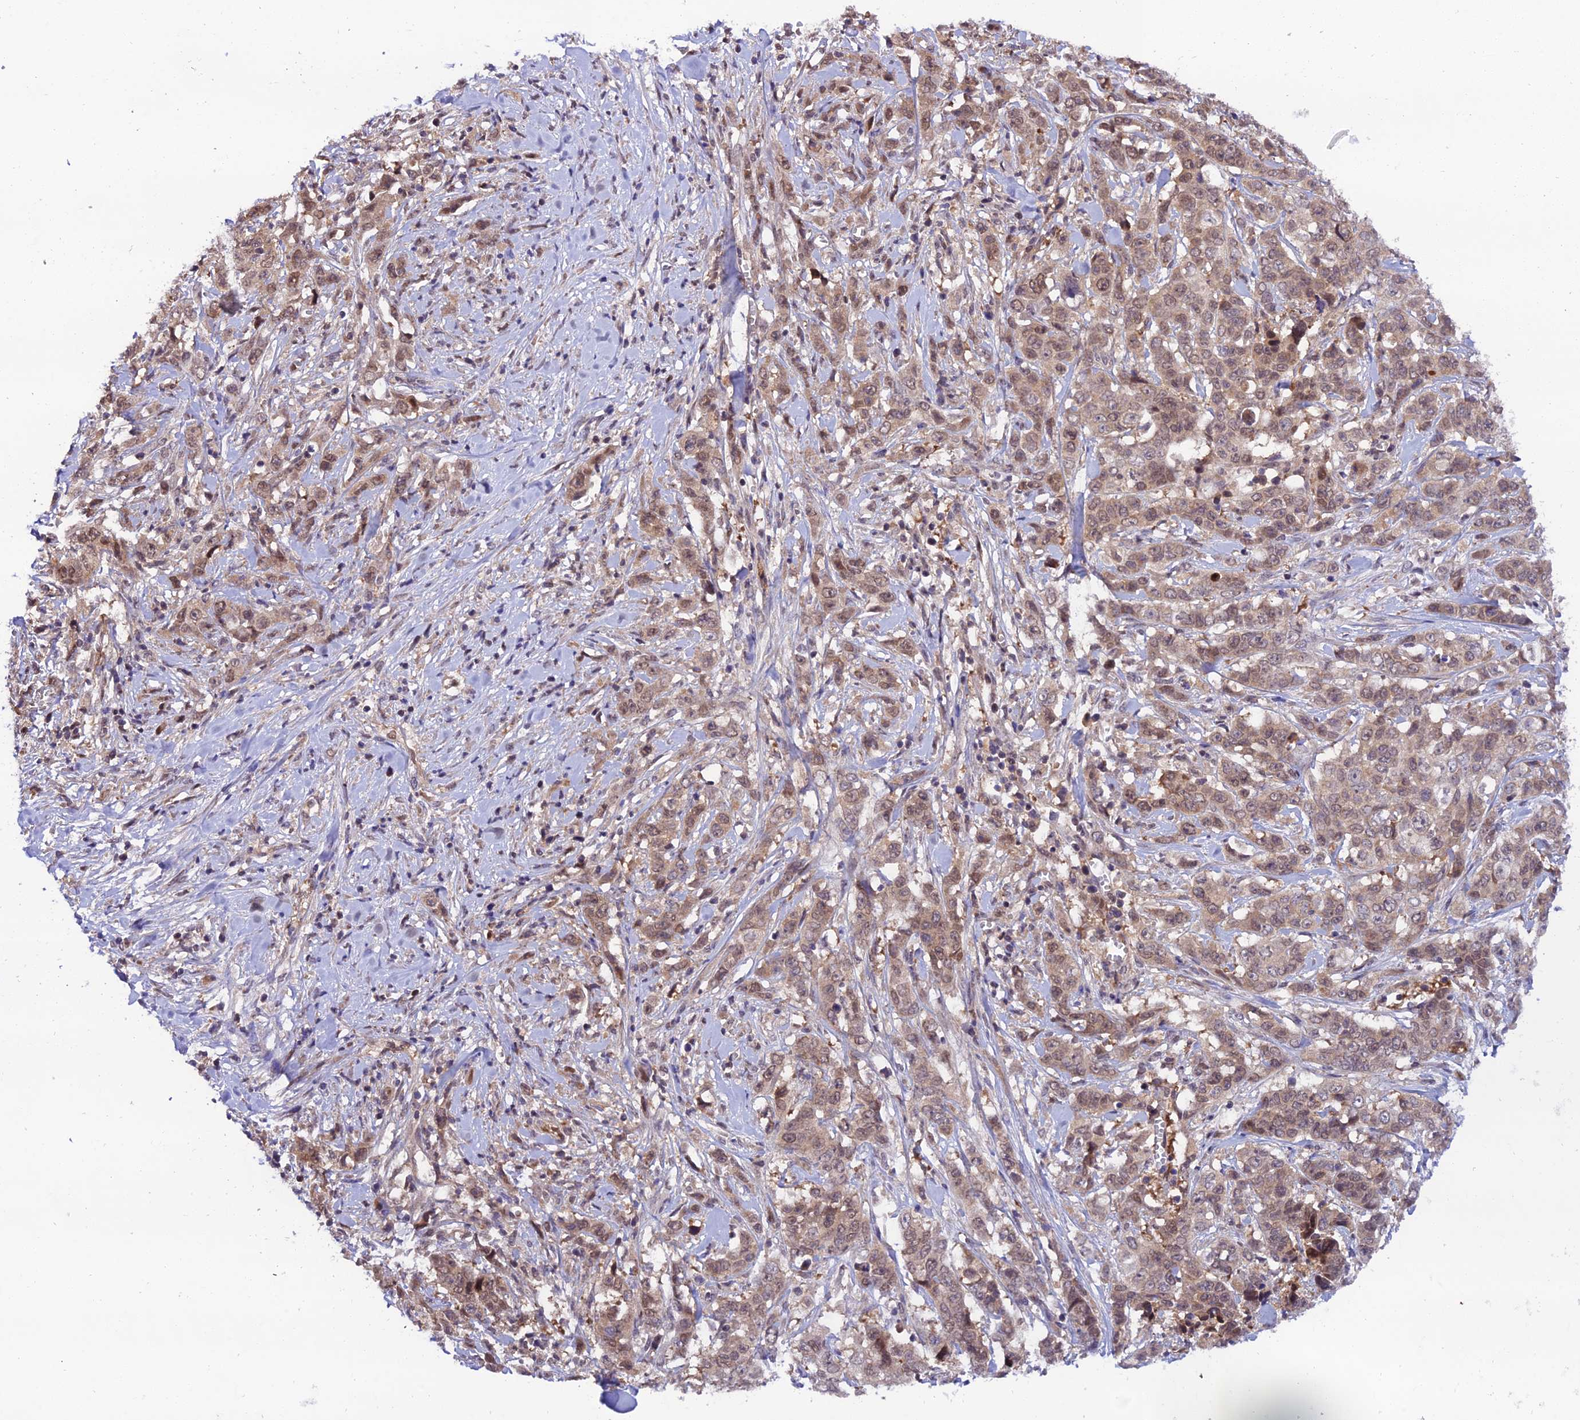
{"staining": {"intensity": "moderate", "quantity": ">75%", "location": "cytoplasmic/membranous,nuclear"}, "tissue": "stomach cancer", "cell_type": "Tumor cells", "image_type": "cancer", "snomed": [{"axis": "morphology", "description": "Adenocarcinoma, NOS"}, {"axis": "topography", "description": "Stomach, upper"}], "caption": "A brown stain highlights moderate cytoplasmic/membranous and nuclear positivity of a protein in stomach adenocarcinoma tumor cells. The staining was performed using DAB (3,3'-diaminobenzidine), with brown indicating positive protein expression. Nuclei are stained blue with hematoxylin.", "gene": "TRIM40", "patient": {"sex": "male", "age": 62}}